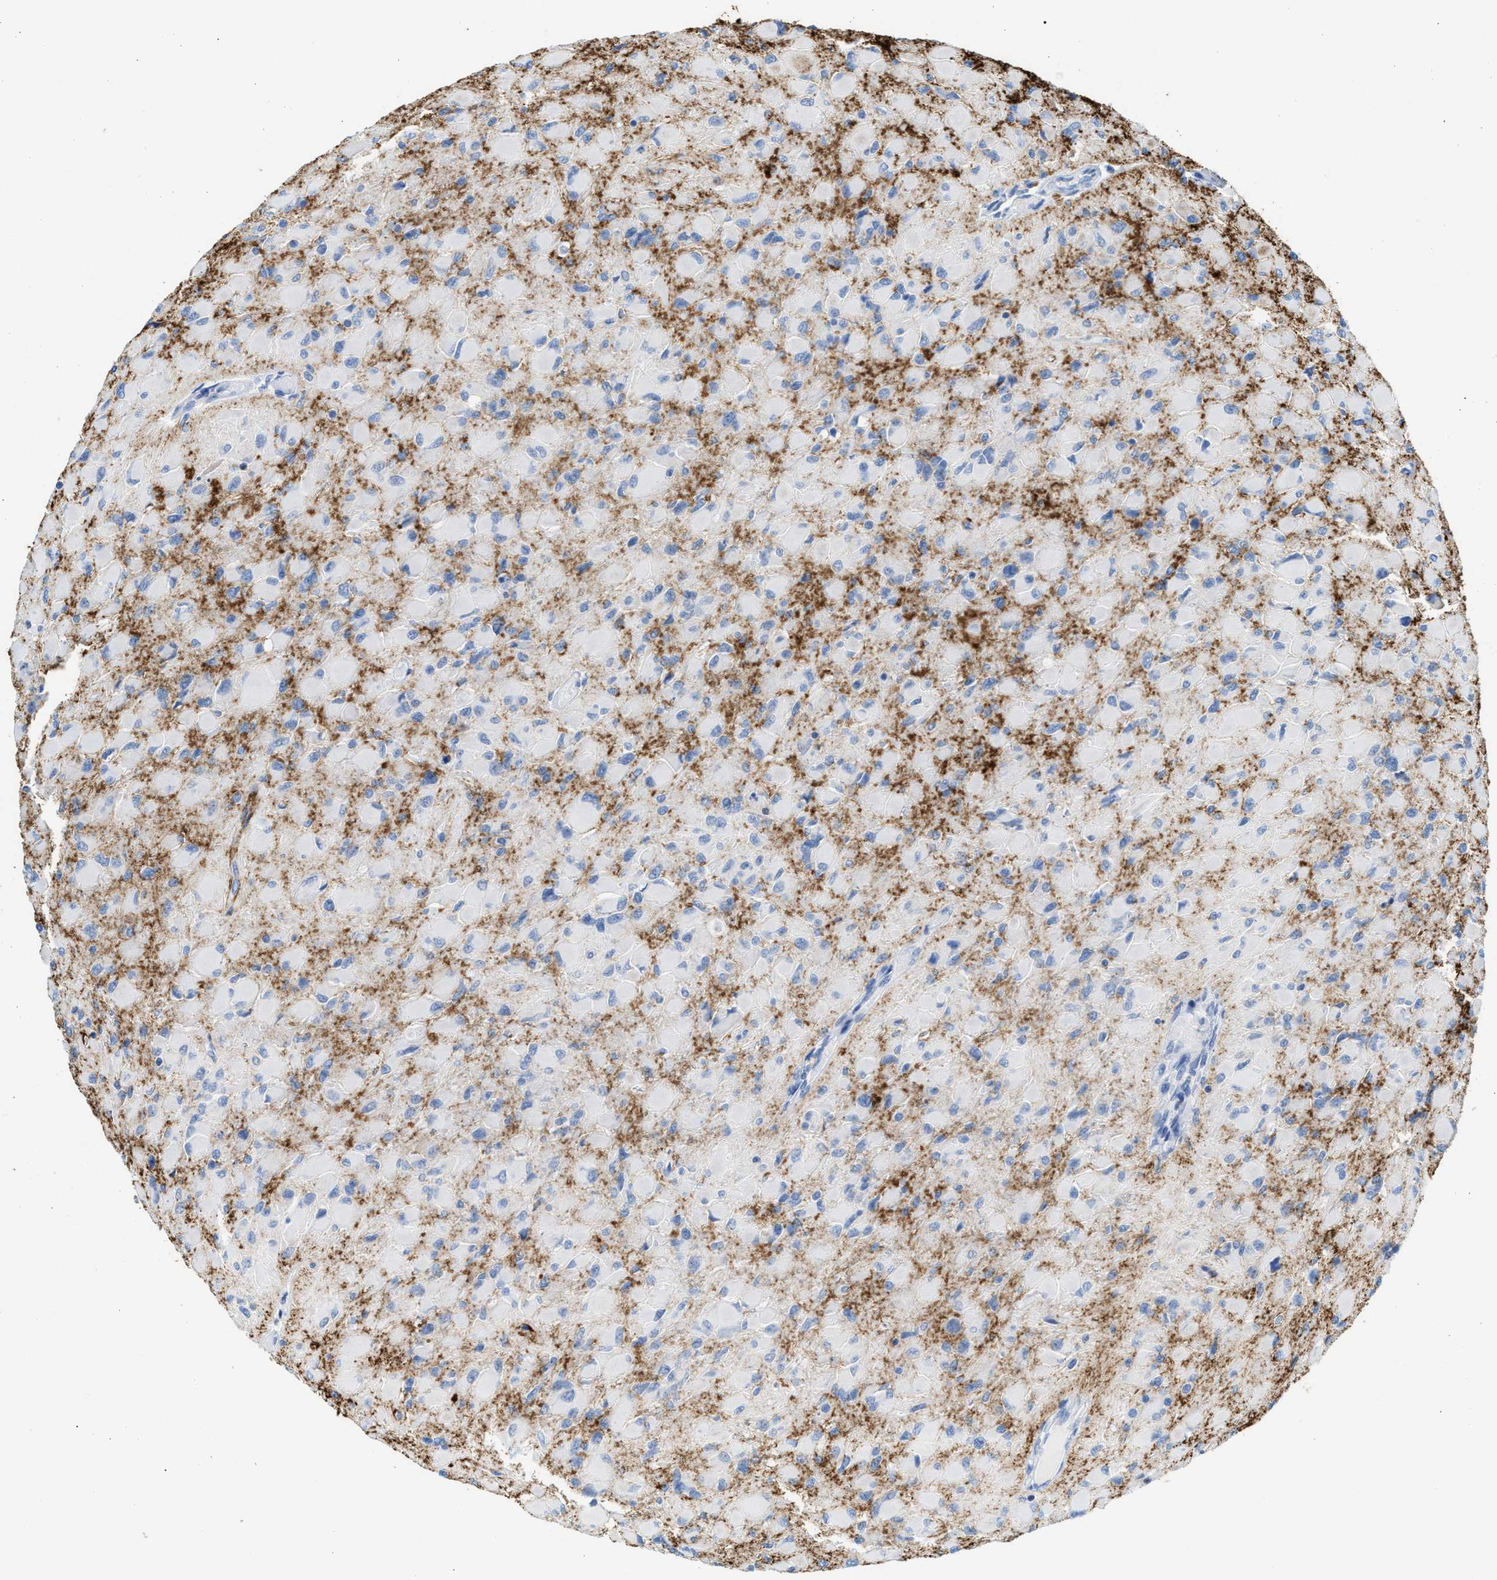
{"staining": {"intensity": "negative", "quantity": "none", "location": "none"}, "tissue": "glioma", "cell_type": "Tumor cells", "image_type": "cancer", "snomed": [{"axis": "morphology", "description": "Glioma, malignant, High grade"}, {"axis": "topography", "description": "Cerebral cortex"}], "caption": "Glioma stained for a protein using IHC reveals no staining tumor cells.", "gene": "TNR", "patient": {"sex": "female", "age": 36}}